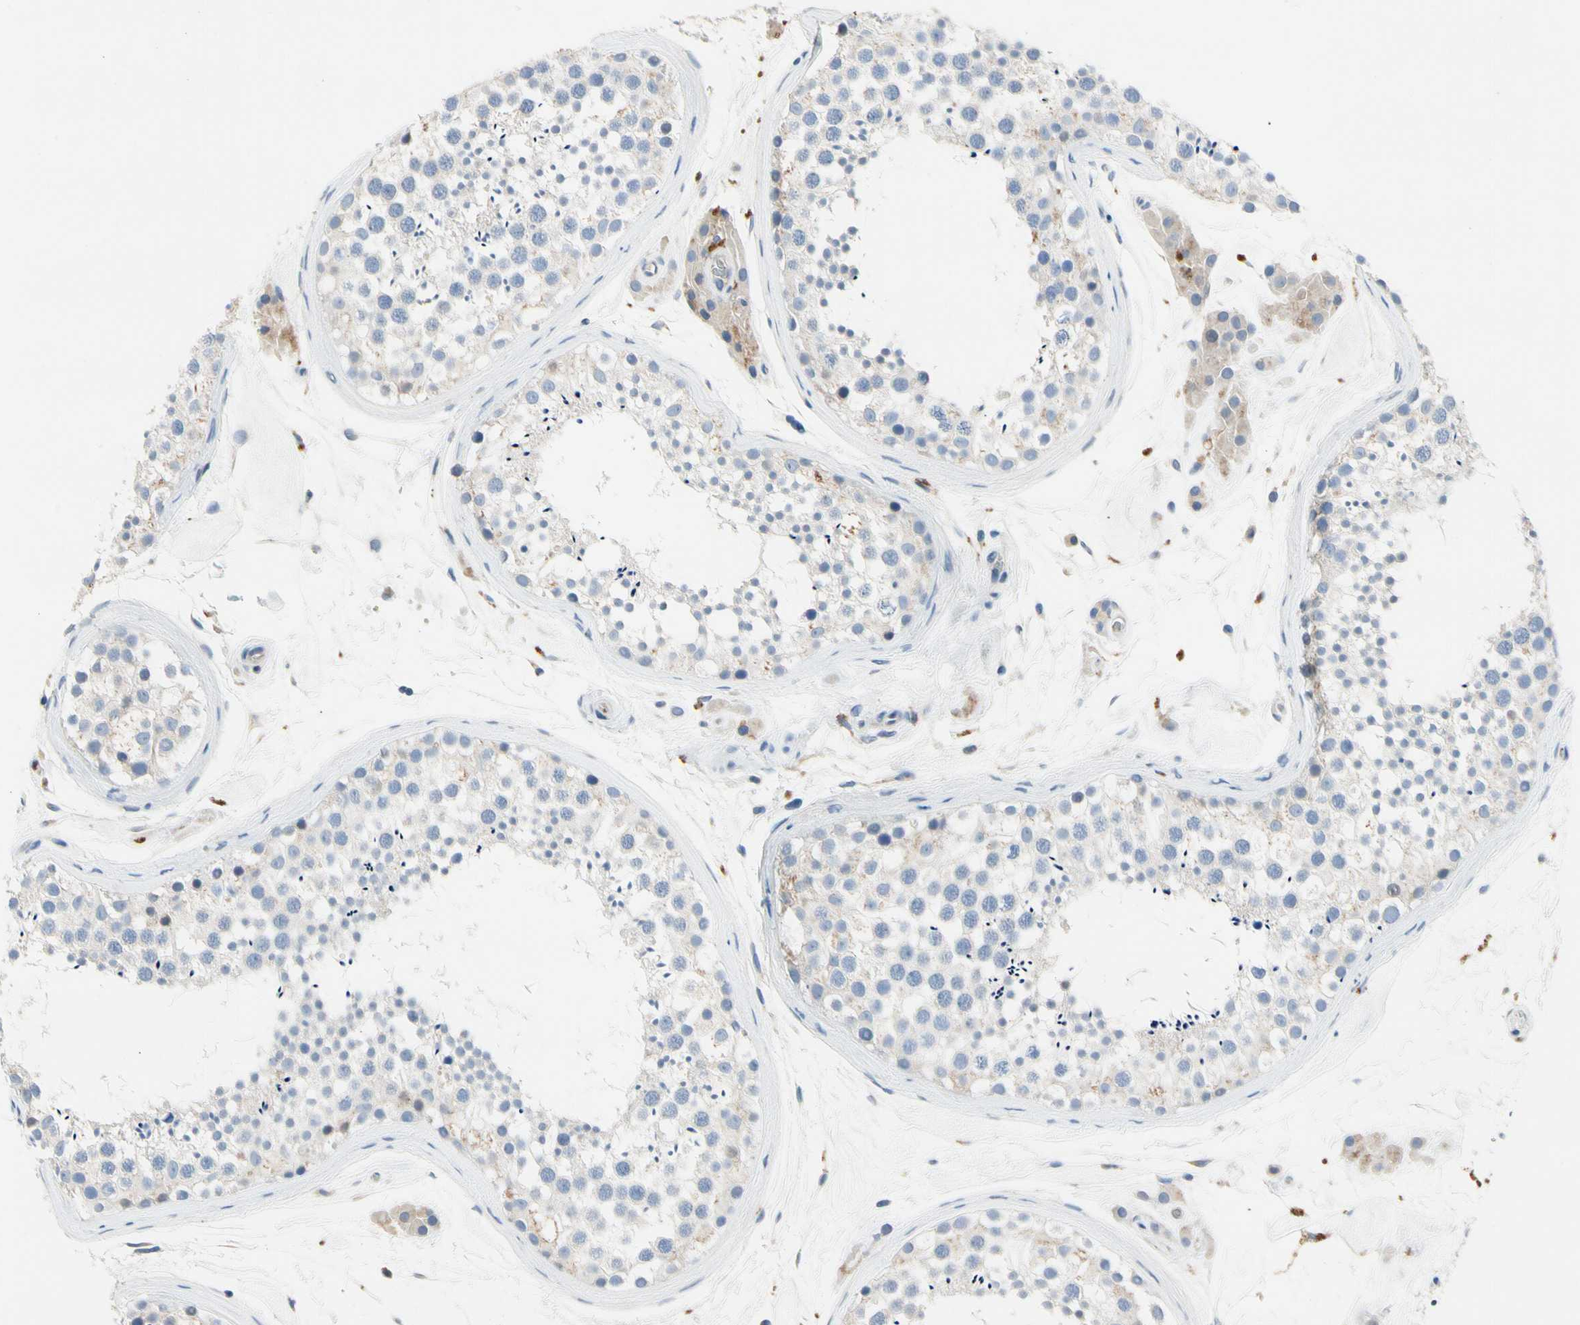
{"staining": {"intensity": "moderate", "quantity": "<25%", "location": "cytoplasmic/membranous"}, "tissue": "testis", "cell_type": "Cells in seminiferous ducts", "image_type": "normal", "snomed": [{"axis": "morphology", "description": "Normal tissue, NOS"}, {"axis": "topography", "description": "Testis"}], "caption": "Immunohistochemical staining of benign human testis reveals moderate cytoplasmic/membranous protein expression in approximately <25% of cells in seminiferous ducts. (Brightfield microscopy of DAB IHC at high magnification).", "gene": "RETSAT", "patient": {"sex": "male", "age": 46}}